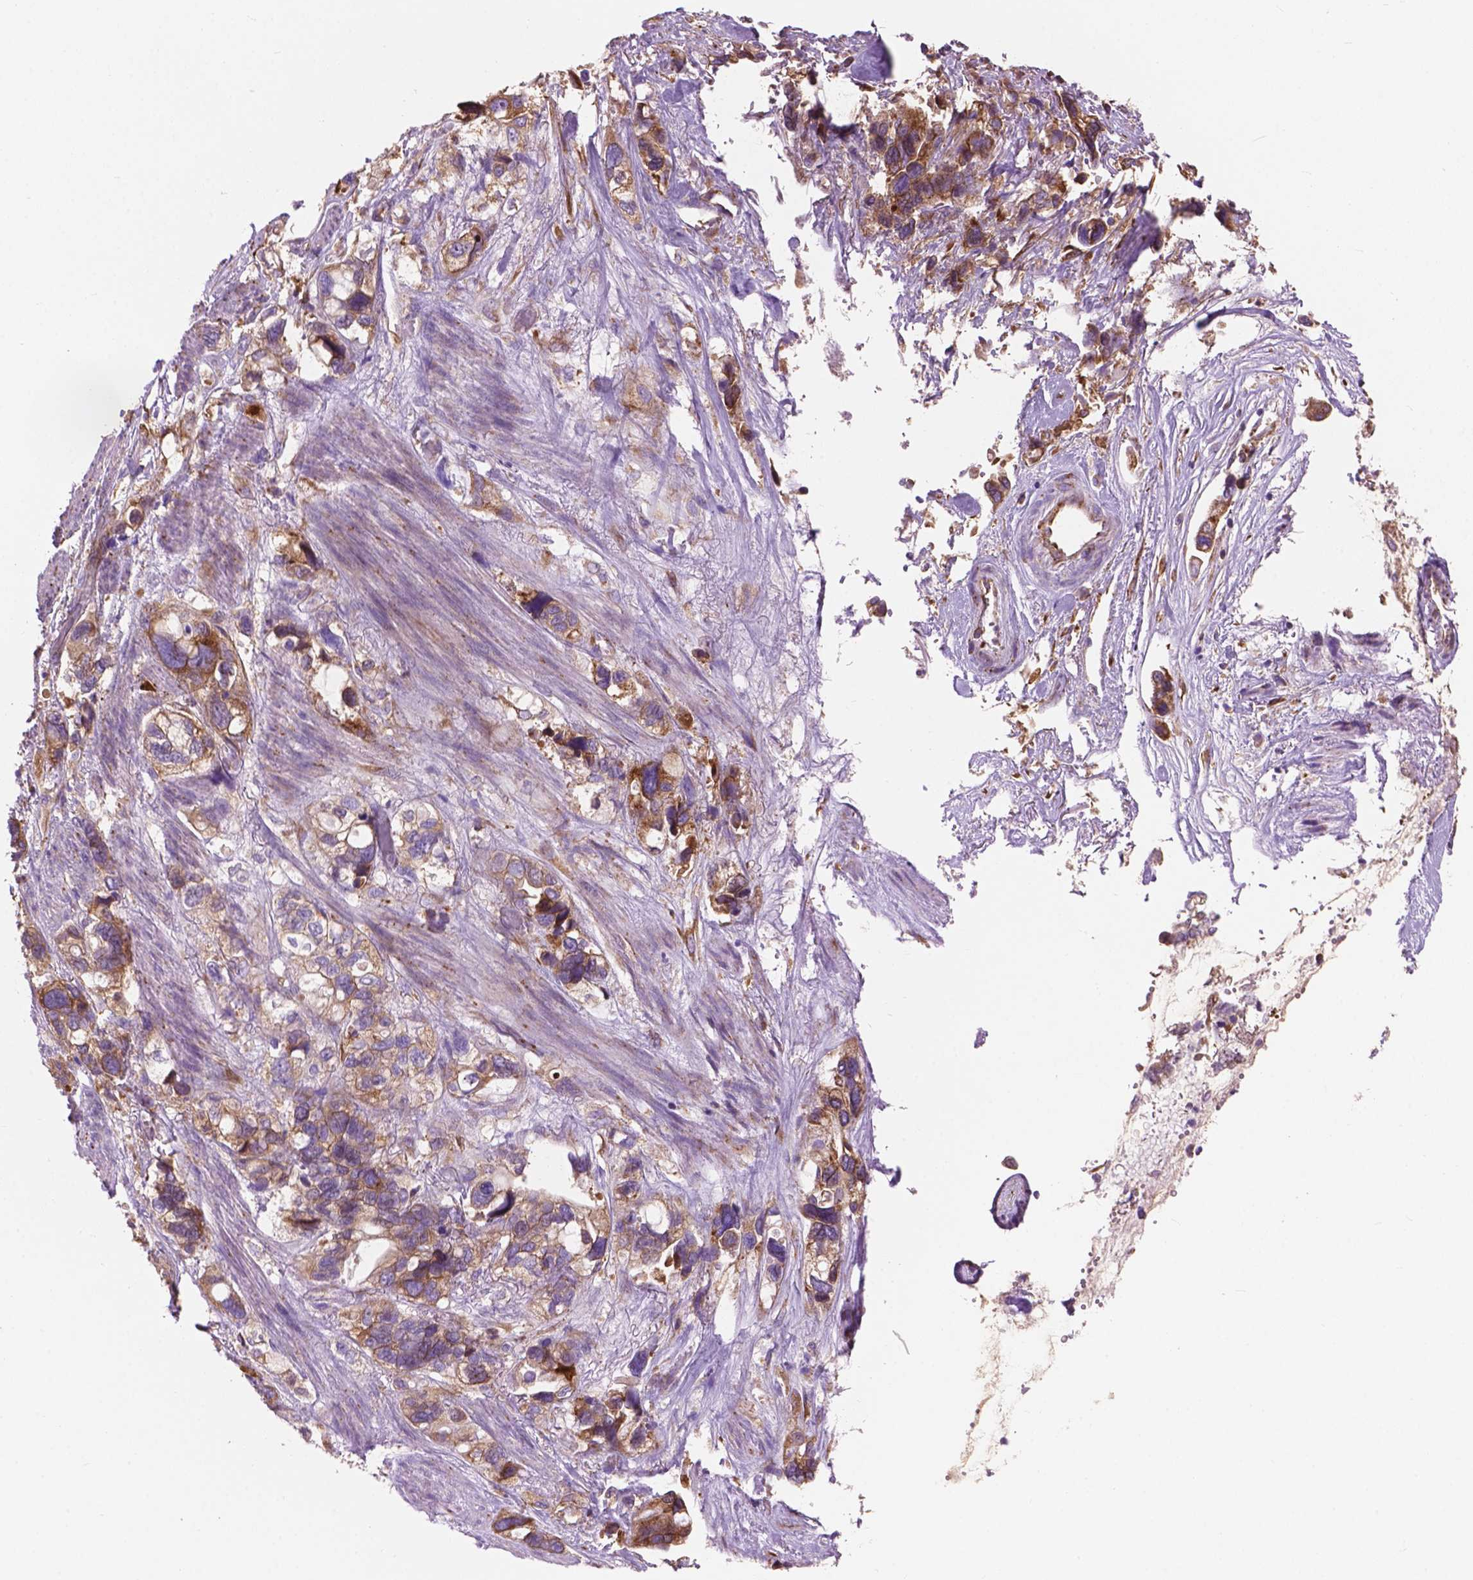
{"staining": {"intensity": "moderate", "quantity": ">75%", "location": "cytoplasmic/membranous"}, "tissue": "stomach cancer", "cell_type": "Tumor cells", "image_type": "cancer", "snomed": [{"axis": "morphology", "description": "Adenocarcinoma, NOS"}, {"axis": "topography", "description": "Stomach, upper"}], "caption": "Immunohistochemical staining of human adenocarcinoma (stomach) displays moderate cytoplasmic/membranous protein expression in approximately >75% of tumor cells. The protein of interest is stained brown, and the nuclei are stained in blue (DAB IHC with brightfield microscopy, high magnification).", "gene": "RPL37A", "patient": {"sex": "female", "age": 81}}